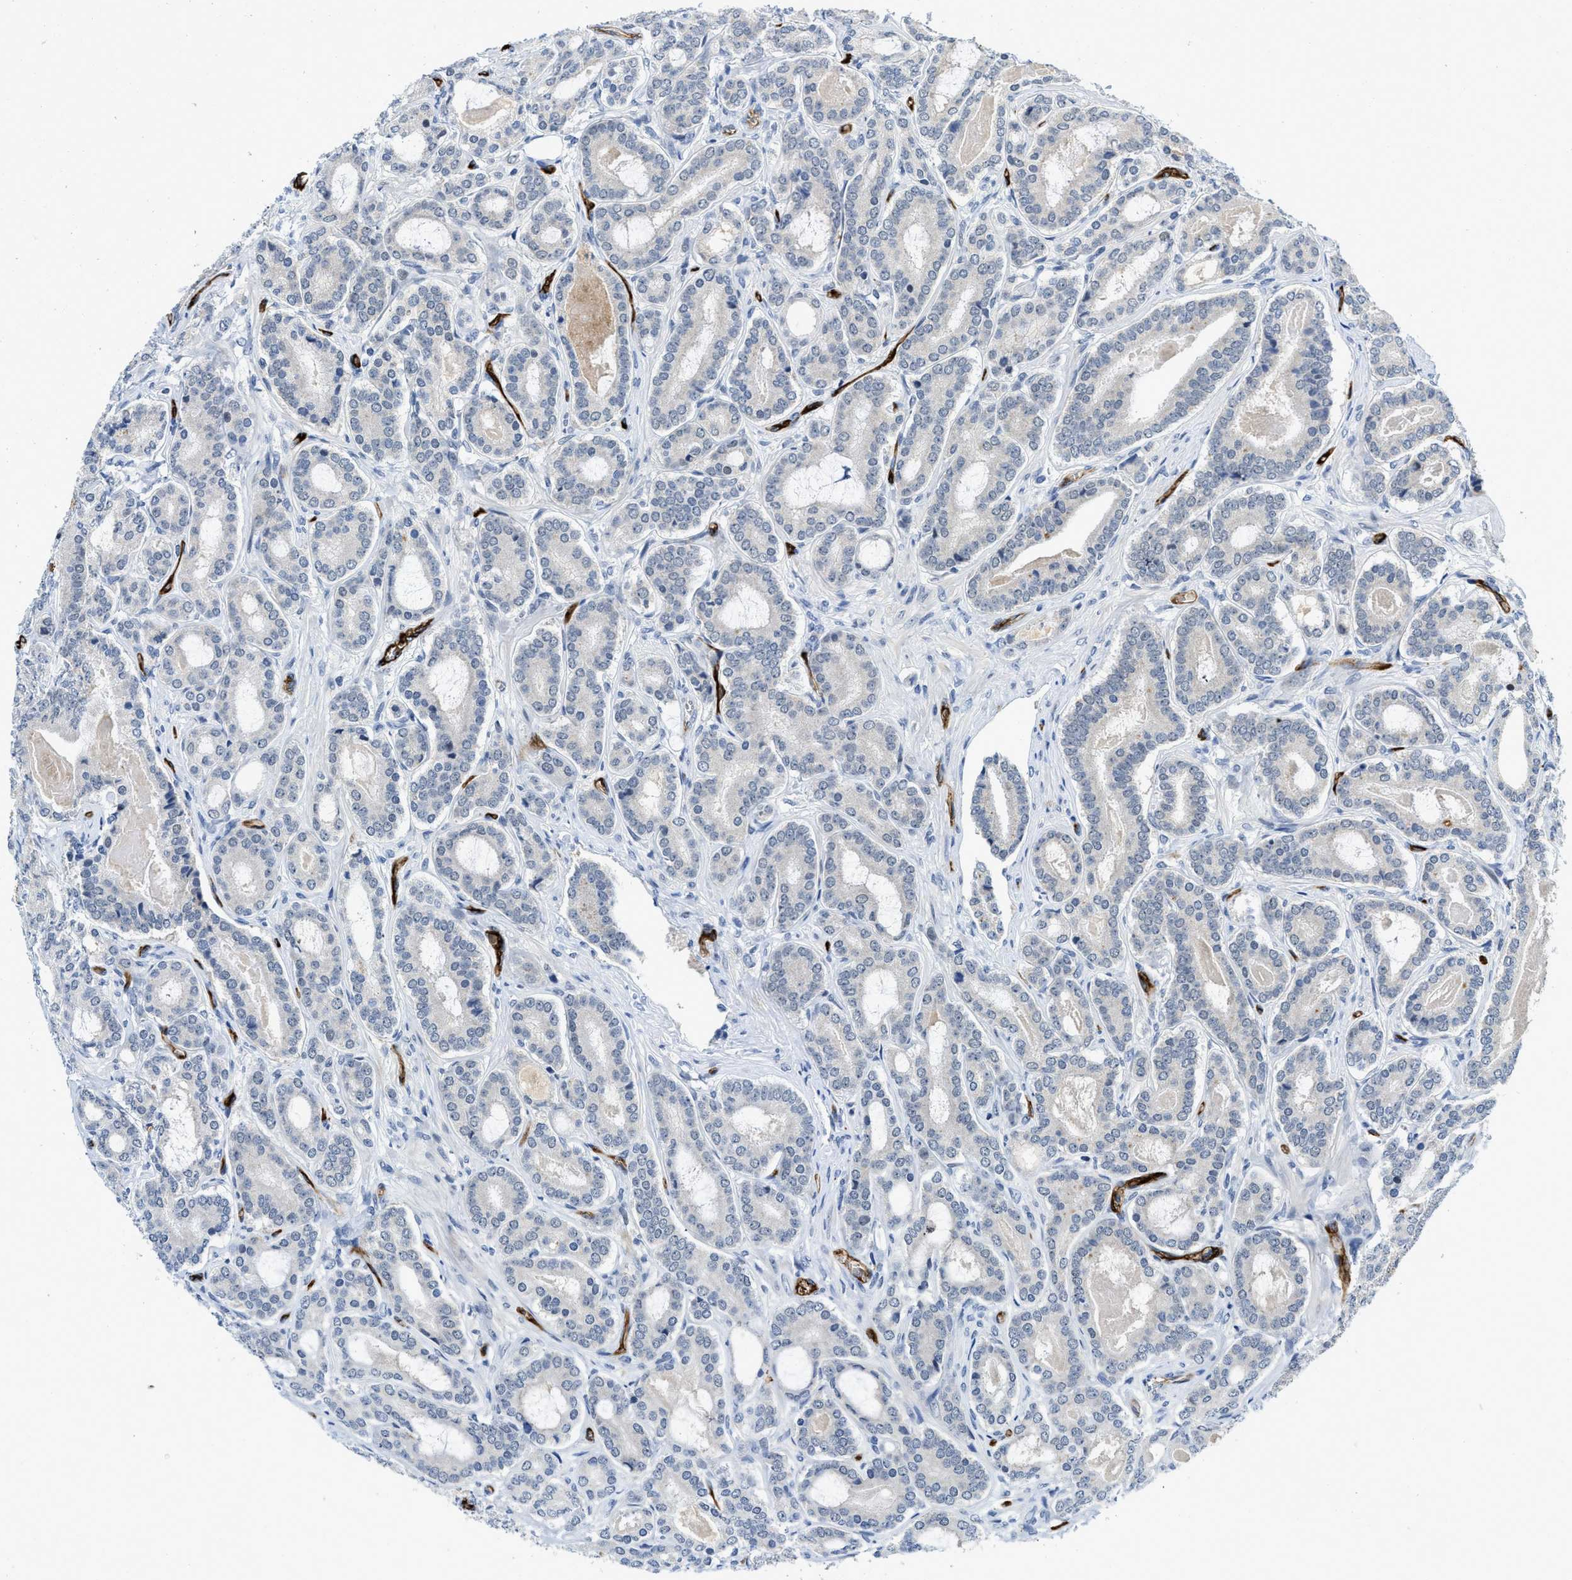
{"staining": {"intensity": "negative", "quantity": "none", "location": "none"}, "tissue": "prostate cancer", "cell_type": "Tumor cells", "image_type": "cancer", "snomed": [{"axis": "morphology", "description": "Adenocarcinoma, High grade"}, {"axis": "topography", "description": "Prostate"}], "caption": "This is an immunohistochemistry (IHC) image of prostate cancer (high-grade adenocarcinoma). There is no positivity in tumor cells.", "gene": "SLCO2A1", "patient": {"sex": "male", "age": 60}}